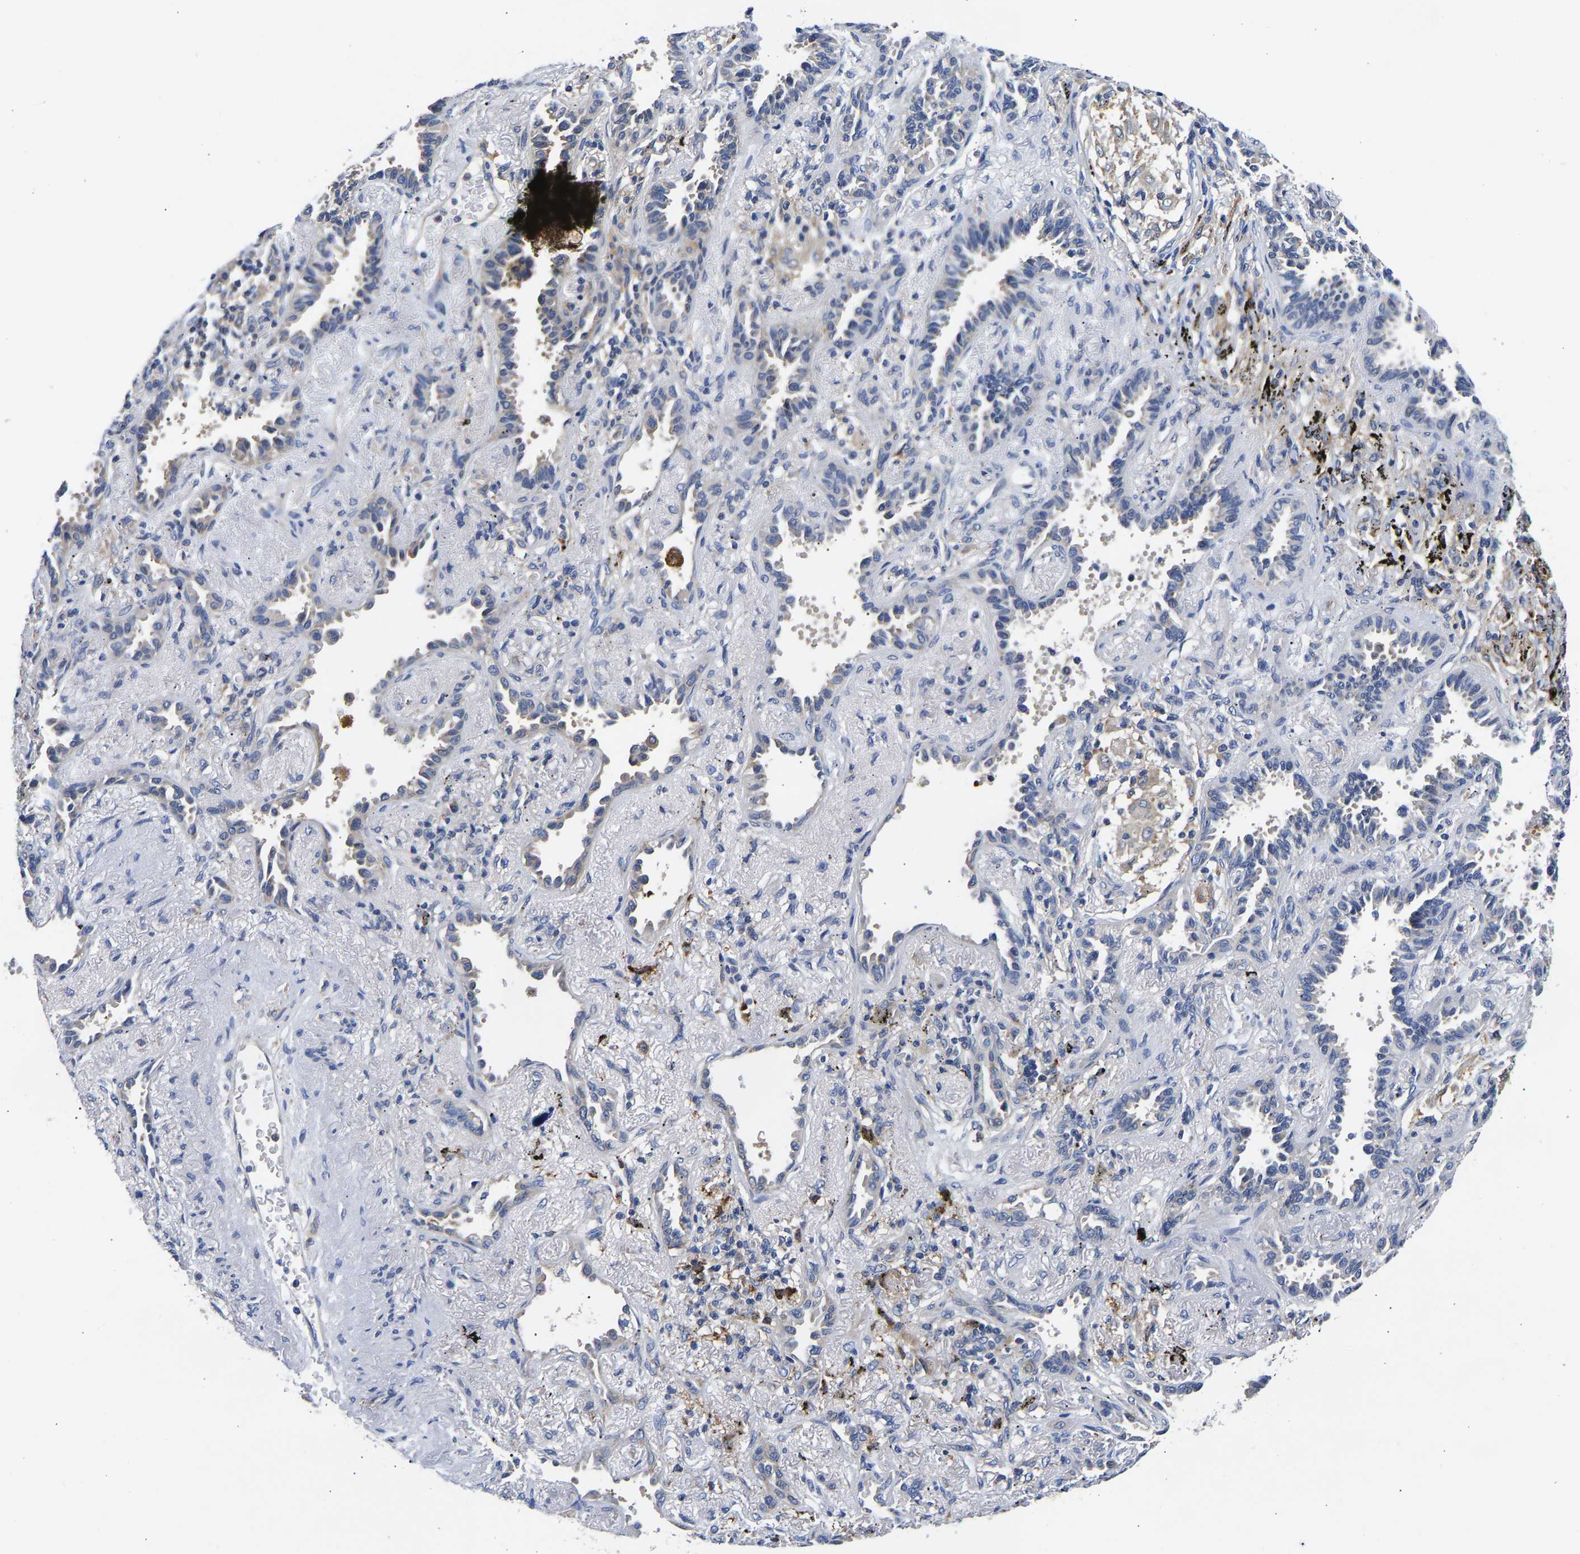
{"staining": {"intensity": "negative", "quantity": "none", "location": "none"}, "tissue": "lung cancer", "cell_type": "Tumor cells", "image_type": "cancer", "snomed": [{"axis": "morphology", "description": "Adenocarcinoma, NOS"}, {"axis": "topography", "description": "Lung"}], "caption": "DAB (3,3'-diaminobenzidine) immunohistochemical staining of lung cancer demonstrates no significant positivity in tumor cells.", "gene": "CCDC6", "patient": {"sex": "male", "age": 59}}